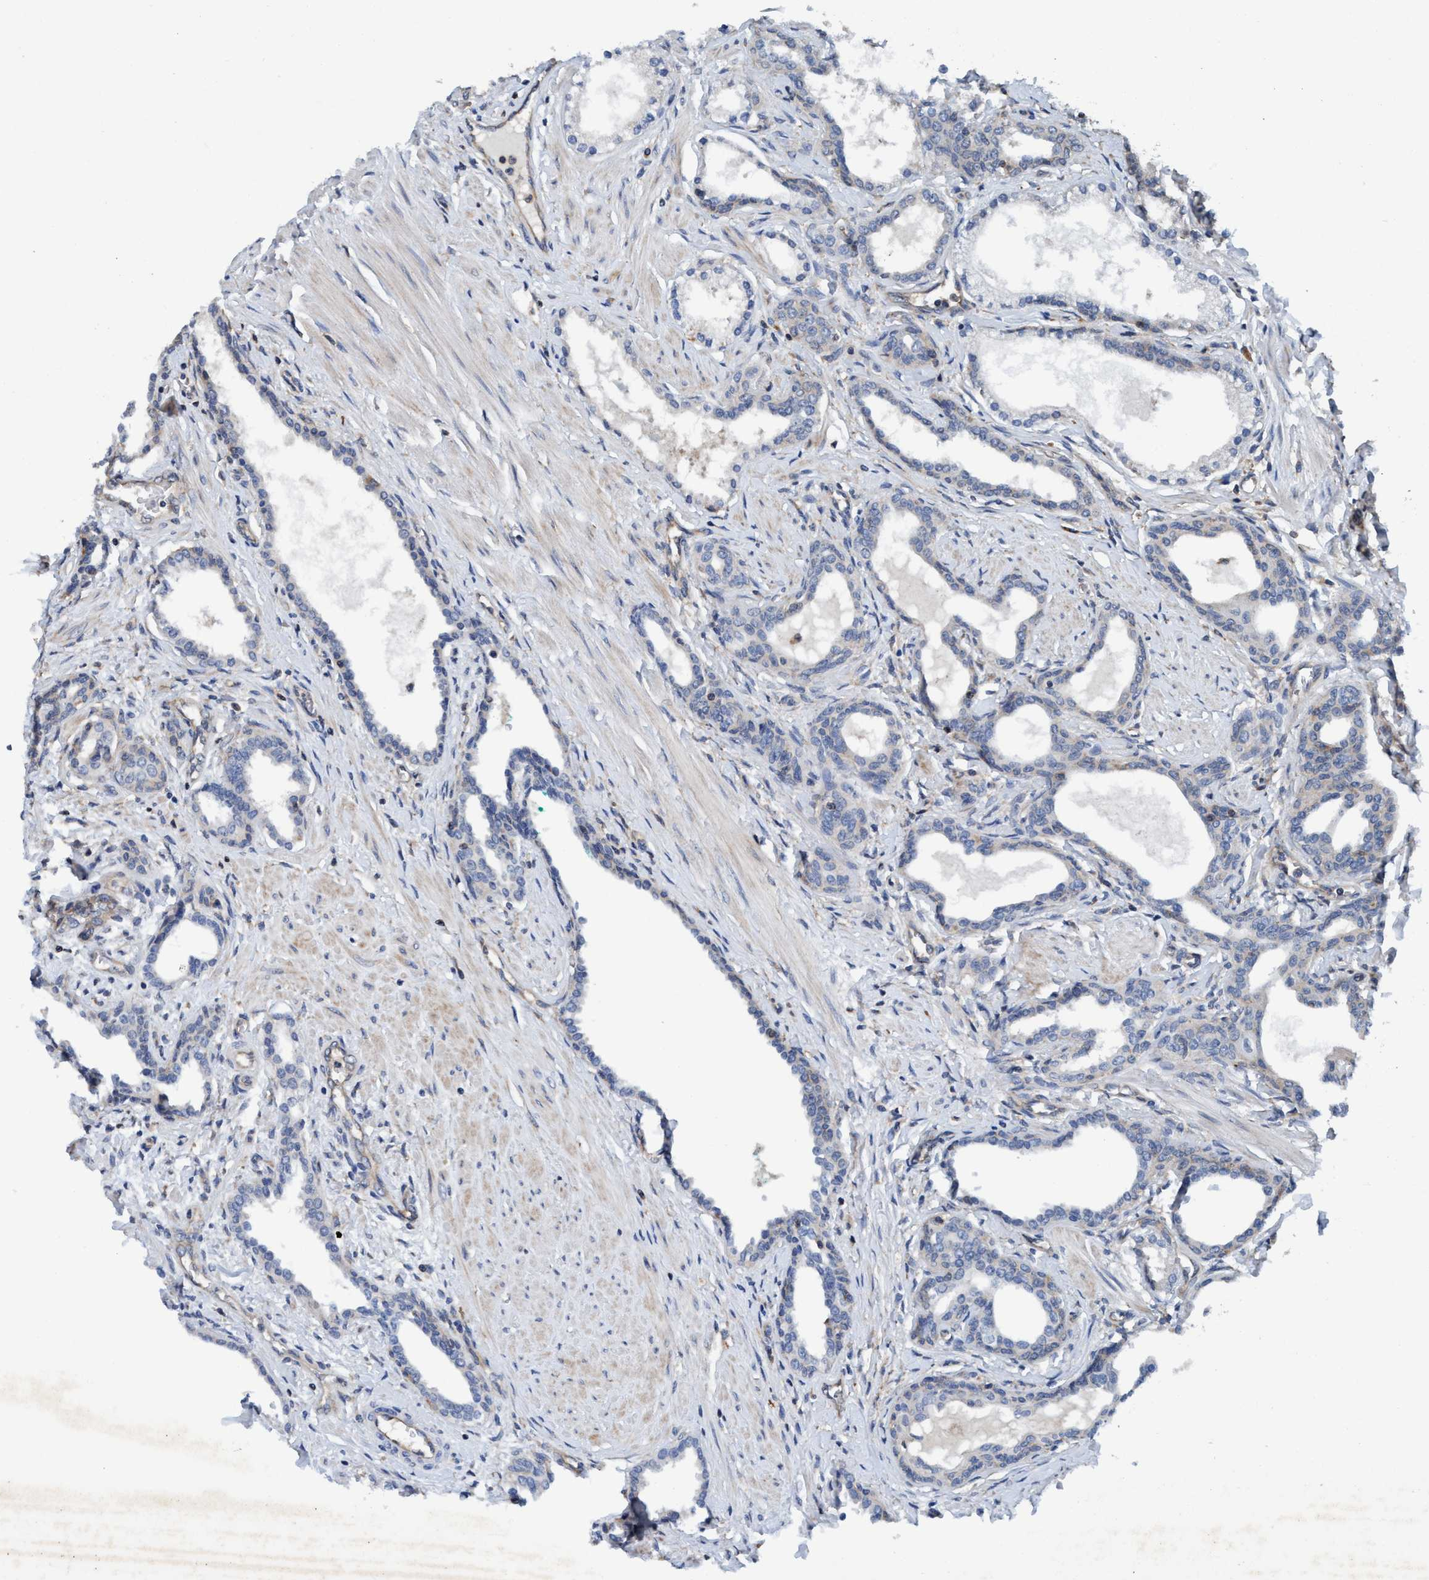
{"staining": {"intensity": "negative", "quantity": "none", "location": "none"}, "tissue": "prostate cancer", "cell_type": "Tumor cells", "image_type": "cancer", "snomed": [{"axis": "morphology", "description": "Adenocarcinoma, High grade"}, {"axis": "topography", "description": "Prostate"}], "caption": "Immunohistochemistry (IHC) micrograph of neoplastic tissue: high-grade adenocarcinoma (prostate) stained with DAB (3,3'-diaminobenzidine) displays no significant protein staining in tumor cells.", "gene": "ENDOG", "patient": {"sex": "male", "age": 52}}